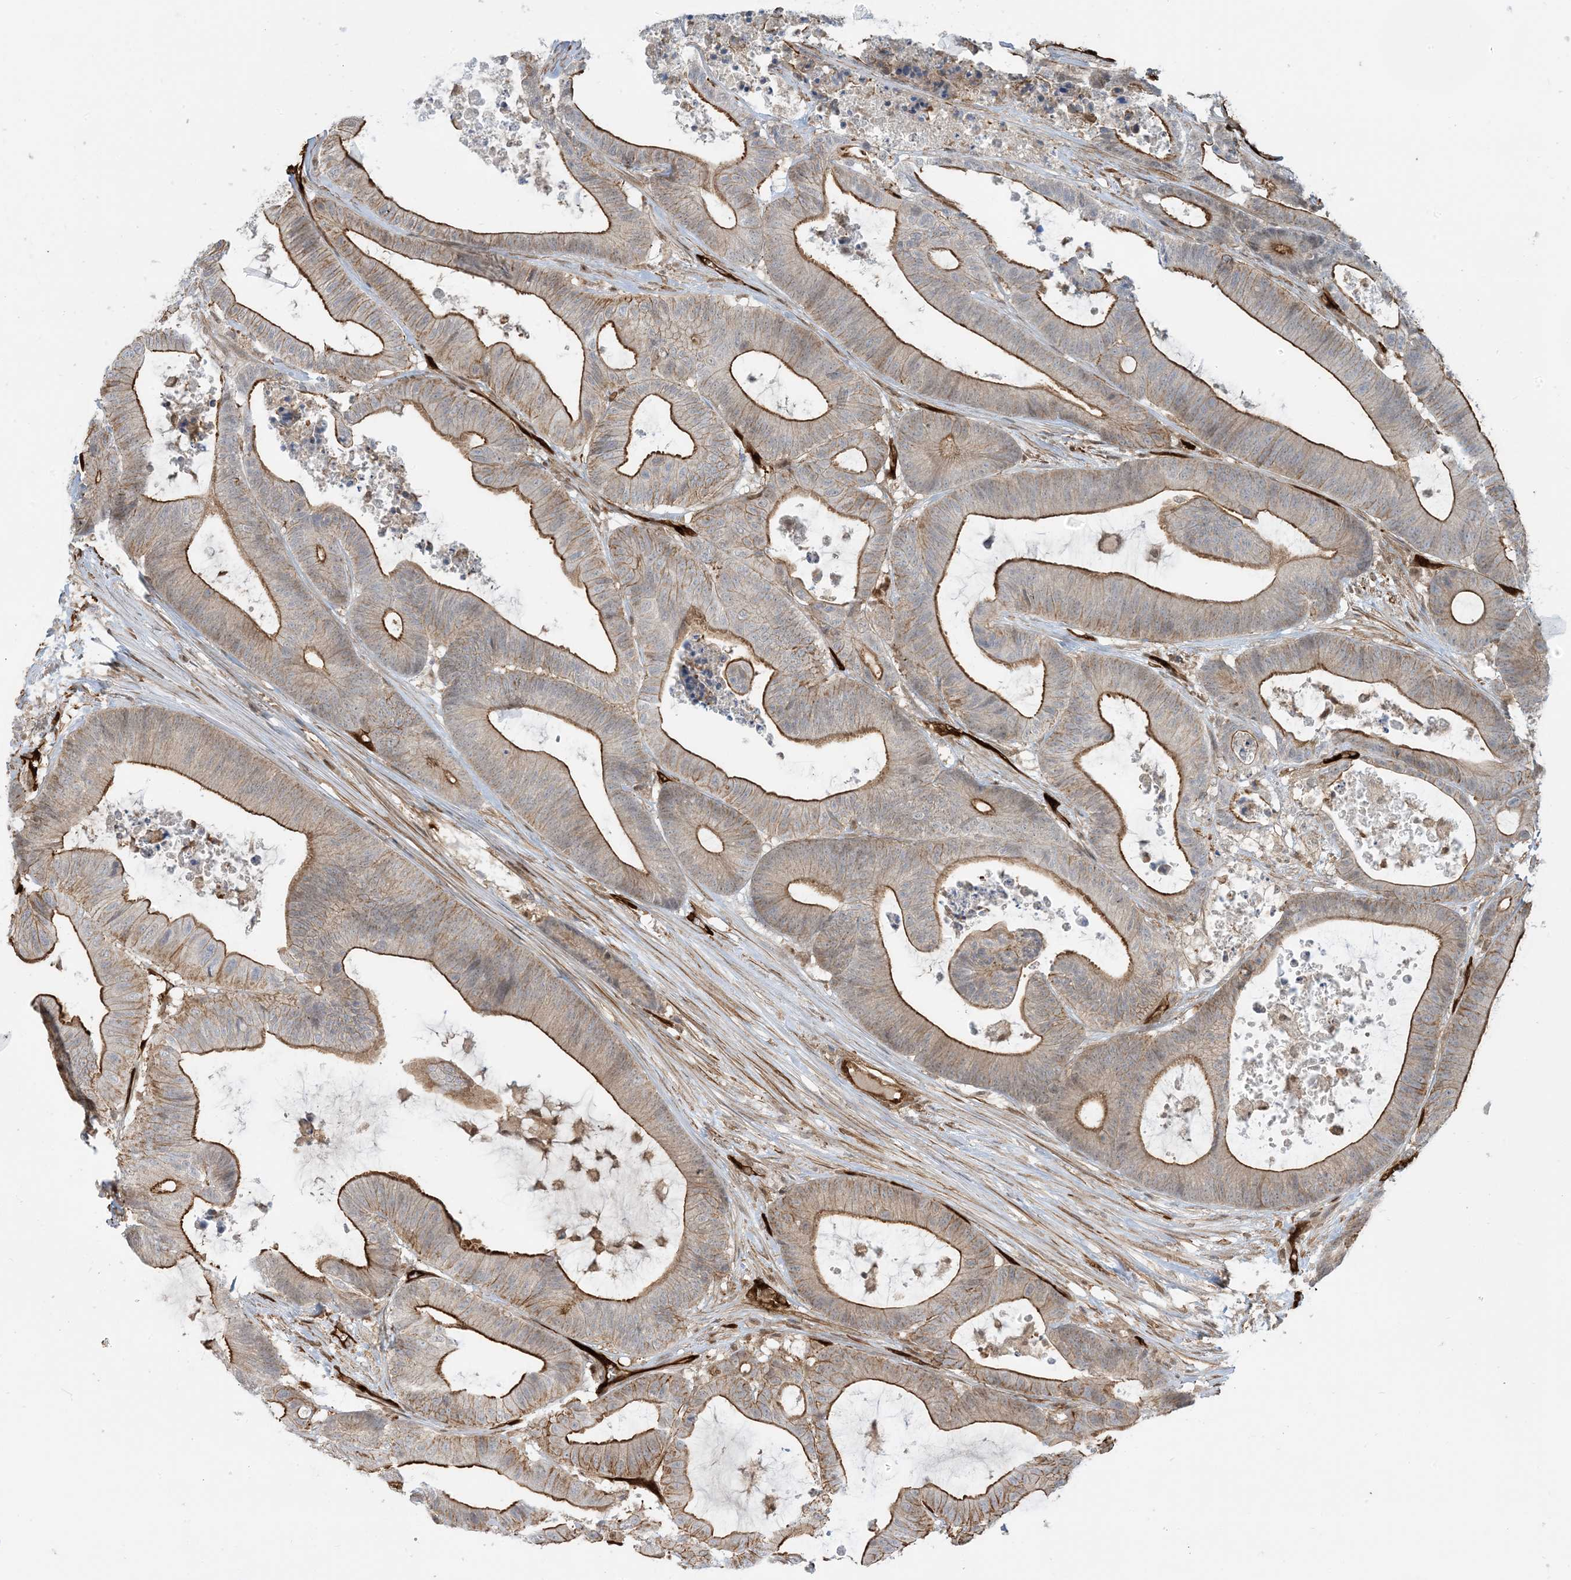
{"staining": {"intensity": "moderate", "quantity": ">75%", "location": "cytoplasmic/membranous"}, "tissue": "colorectal cancer", "cell_type": "Tumor cells", "image_type": "cancer", "snomed": [{"axis": "morphology", "description": "Adenocarcinoma, NOS"}, {"axis": "topography", "description": "Colon"}], "caption": "Immunohistochemical staining of human colorectal cancer (adenocarcinoma) displays moderate cytoplasmic/membranous protein positivity in approximately >75% of tumor cells. Using DAB (brown) and hematoxylin (blue) stains, captured at high magnification using brightfield microscopy.", "gene": "PPM1F", "patient": {"sex": "female", "age": 84}}